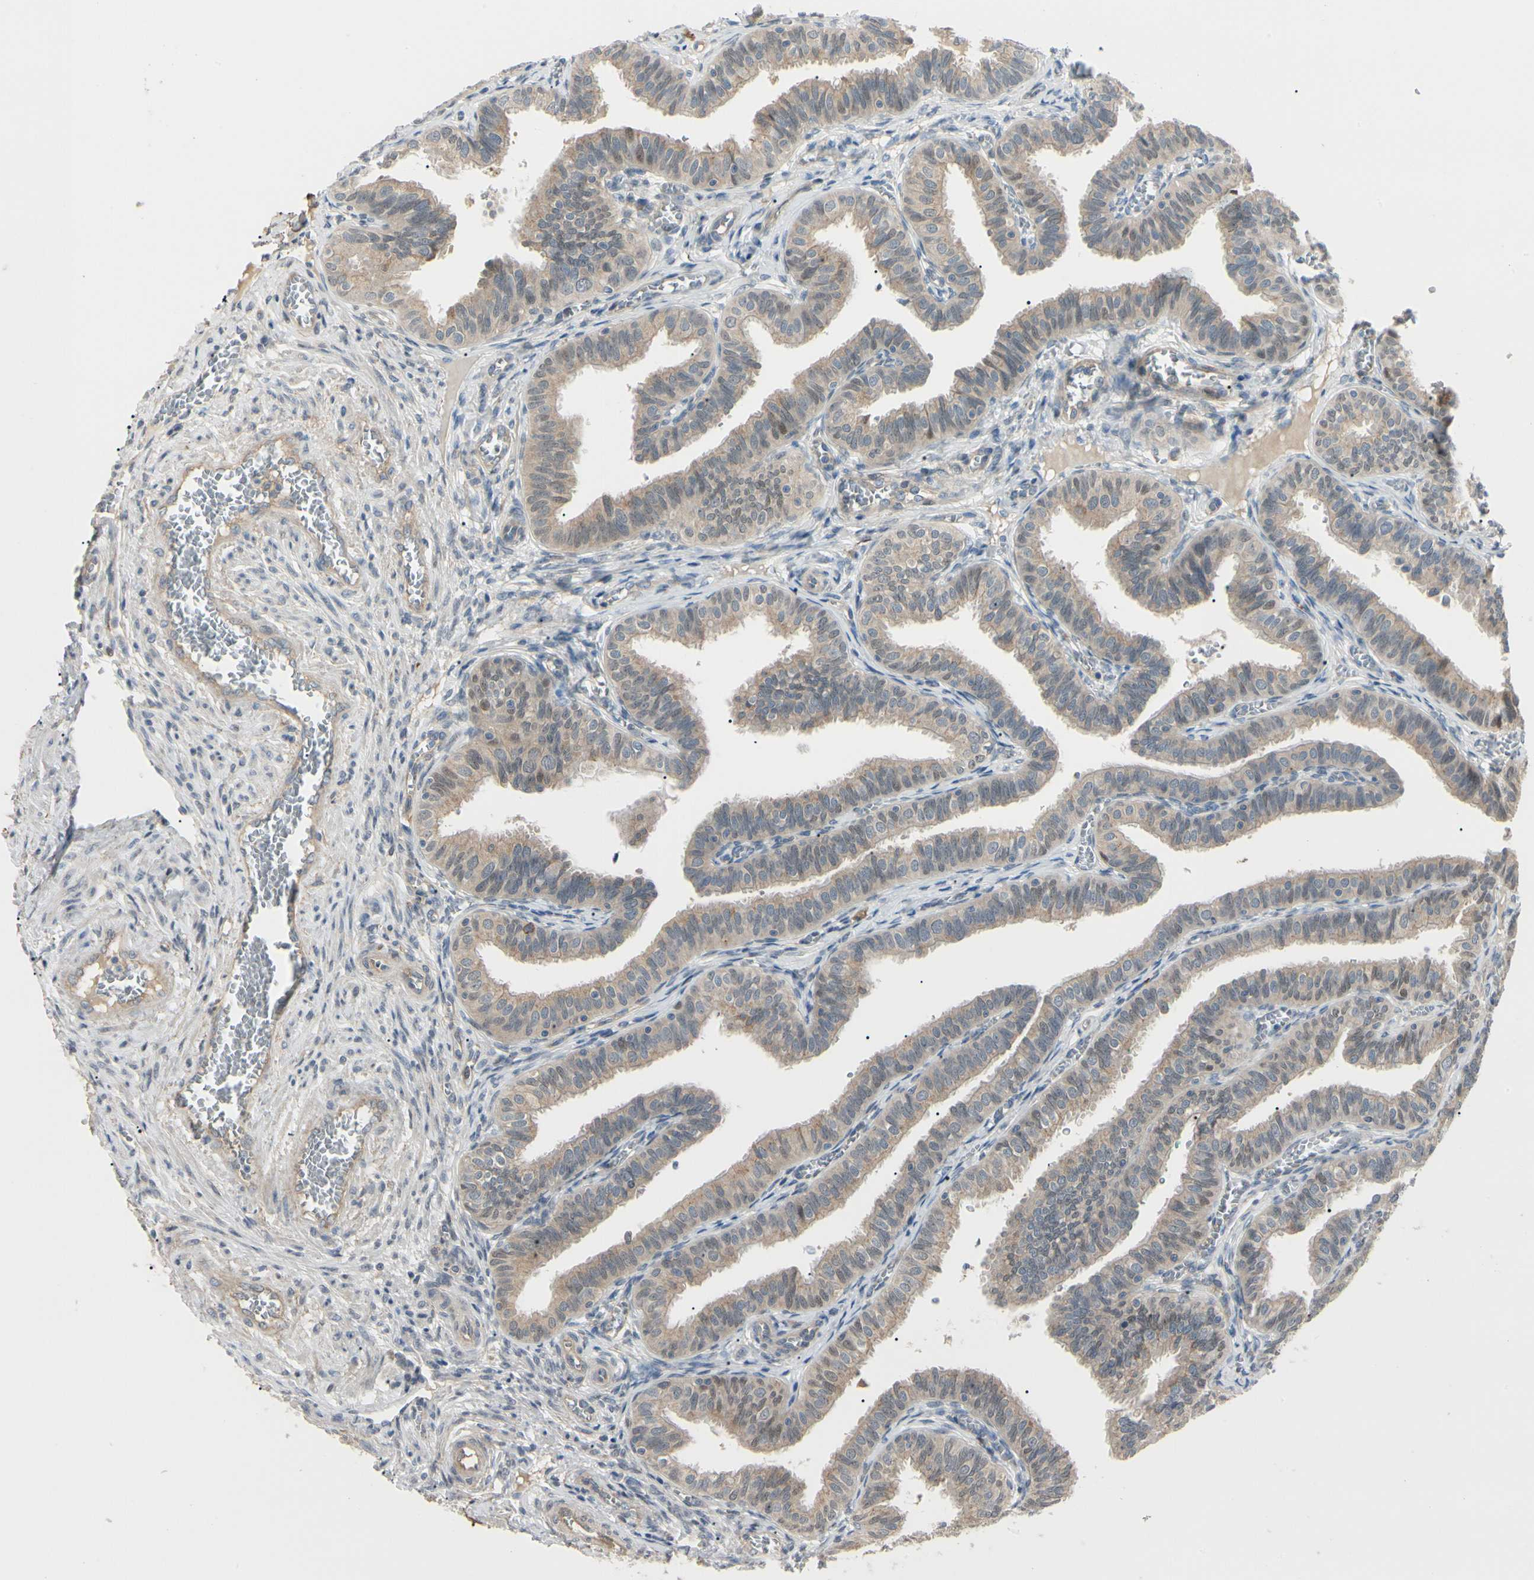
{"staining": {"intensity": "weak", "quantity": ">75%", "location": "cytoplasmic/membranous"}, "tissue": "fallopian tube", "cell_type": "Glandular cells", "image_type": "normal", "snomed": [{"axis": "morphology", "description": "Normal tissue, NOS"}, {"axis": "topography", "description": "Fallopian tube"}], "caption": "High-magnification brightfield microscopy of benign fallopian tube stained with DAB (3,3'-diaminobenzidine) (brown) and counterstained with hematoxylin (blue). glandular cells exhibit weak cytoplasmic/membranous staining is present in about>75% of cells. (IHC, brightfield microscopy, high magnification).", "gene": "F2R", "patient": {"sex": "female", "age": 46}}